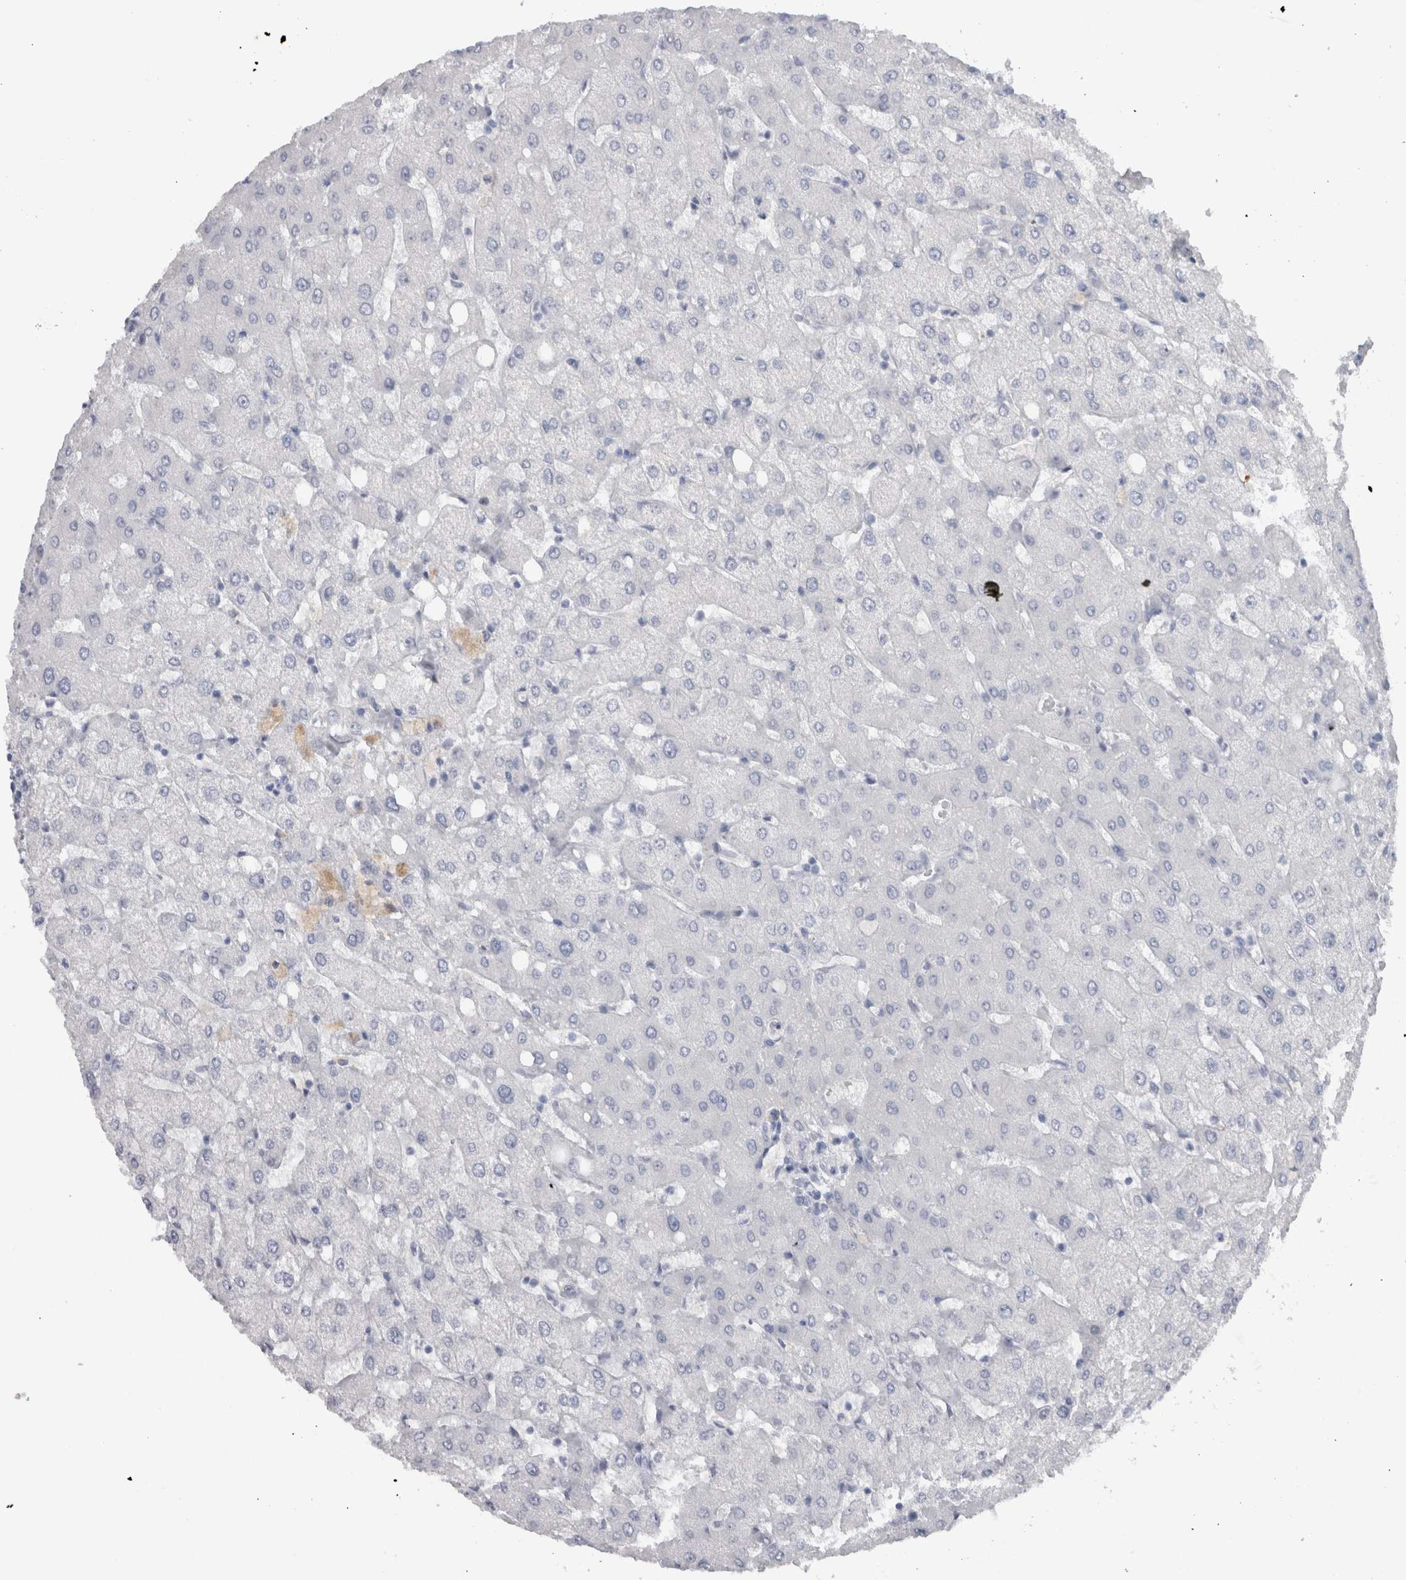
{"staining": {"intensity": "negative", "quantity": "none", "location": "none"}, "tissue": "liver", "cell_type": "Cholangiocytes", "image_type": "normal", "snomed": [{"axis": "morphology", "description": "Normal tissue, NOS"}, {"axis": "topography", "description": "Liver"}], "caption": "IHC of unremarkable liver reveals no positivity in cholangiocytes.", "gene": "ADAM2", "patient": {"sex": "female", "age": 54}}